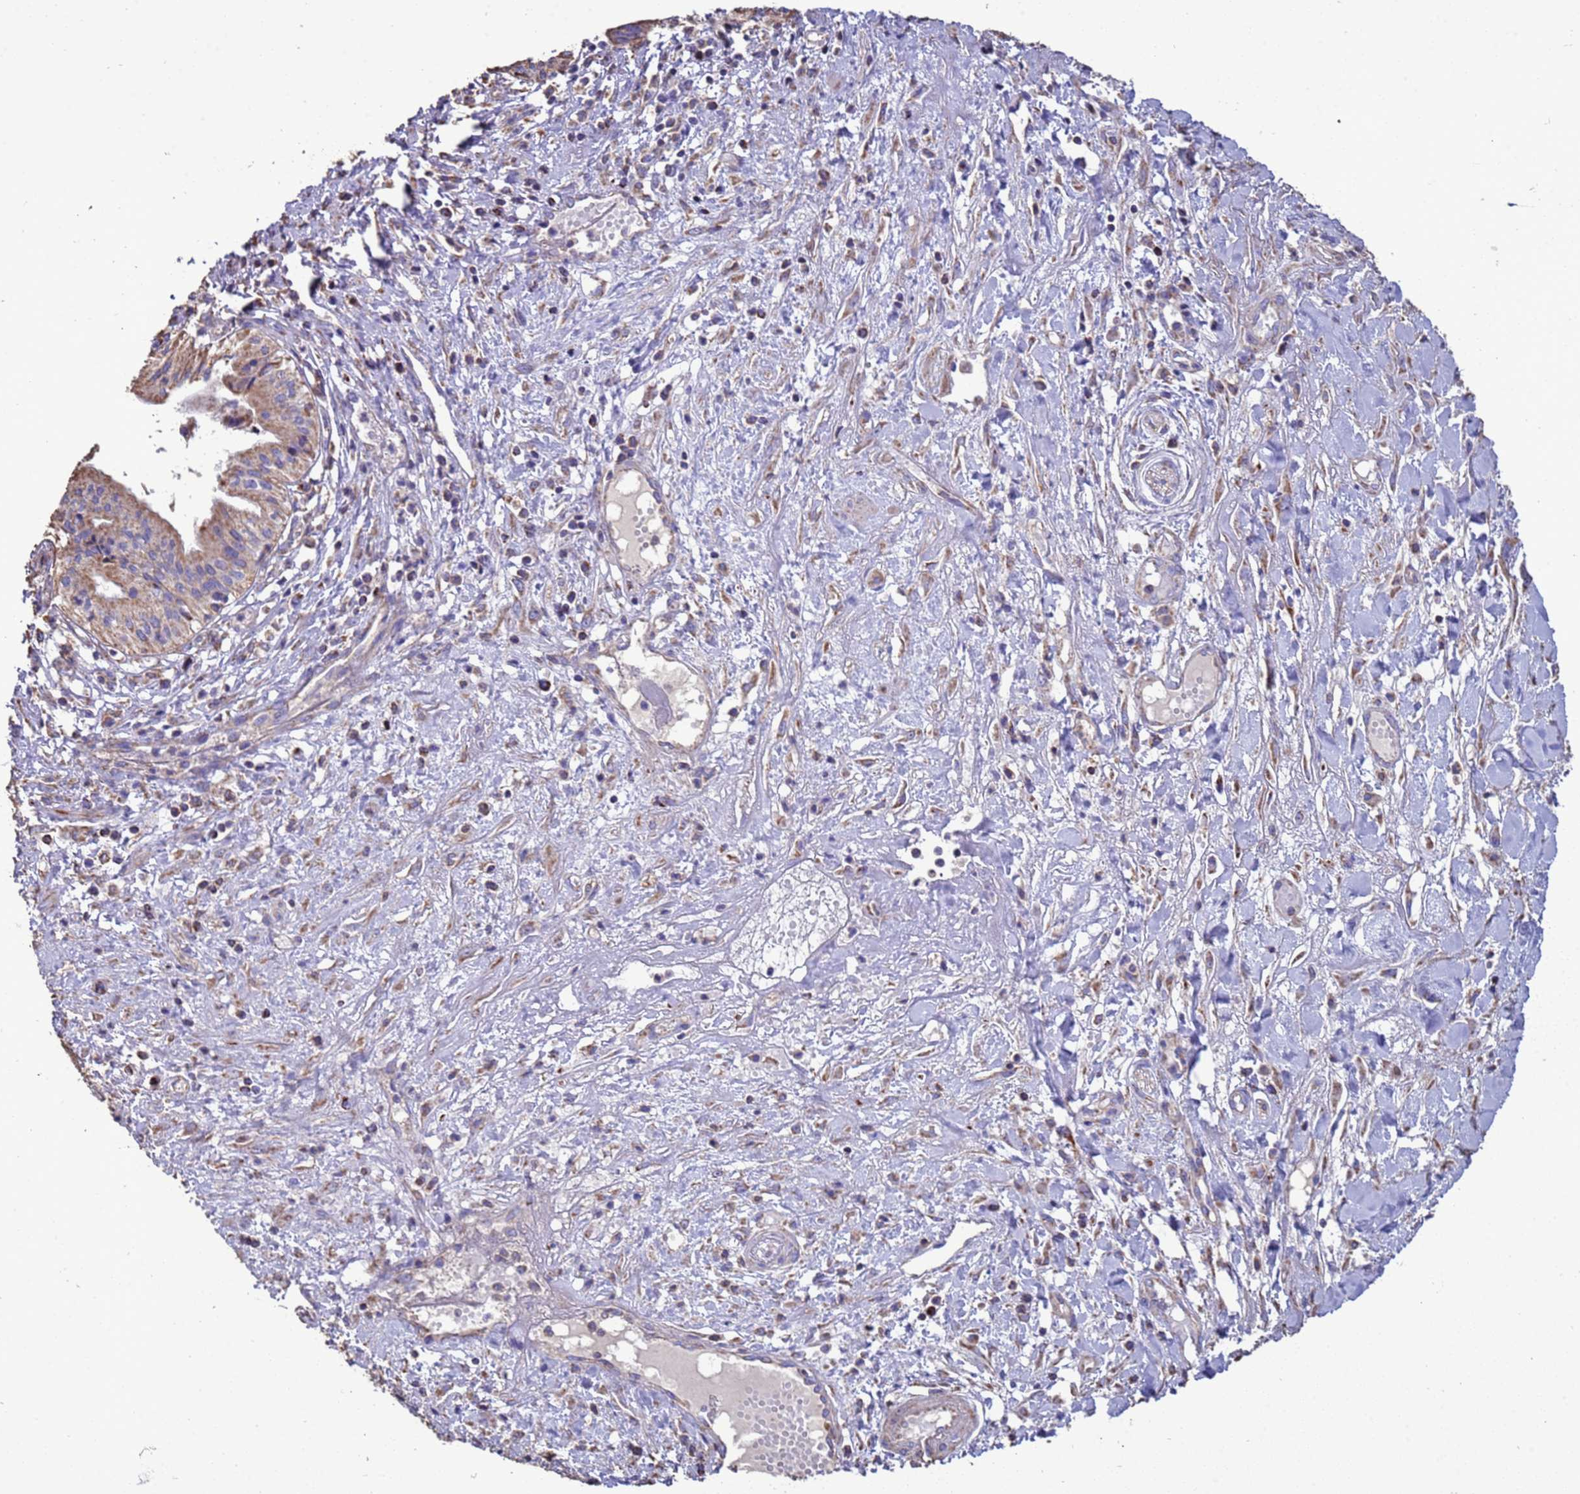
{"staining": {"intensity": "moderate", "quantity": ">75%", "location": "cytoplasmic/membranous"}, "tissue": "pancreatic cancer", "cell_type": "Tumor cells", "image_type": "cancer", "snomed": [{"axis": "morphology", "description": "Adenocarcinoma, NOS"}, {"axis": "topography", "description": "Pancreas"}], "caption": "Protein expression analysis of human pancreatic cancer (adenocarcinoma) reveals moderate cytoplasmic/membranous staining in approximately >75% of tumor cells.", "gene": "ZNFX1", "patient": {"sex": "female", "age": 50}}